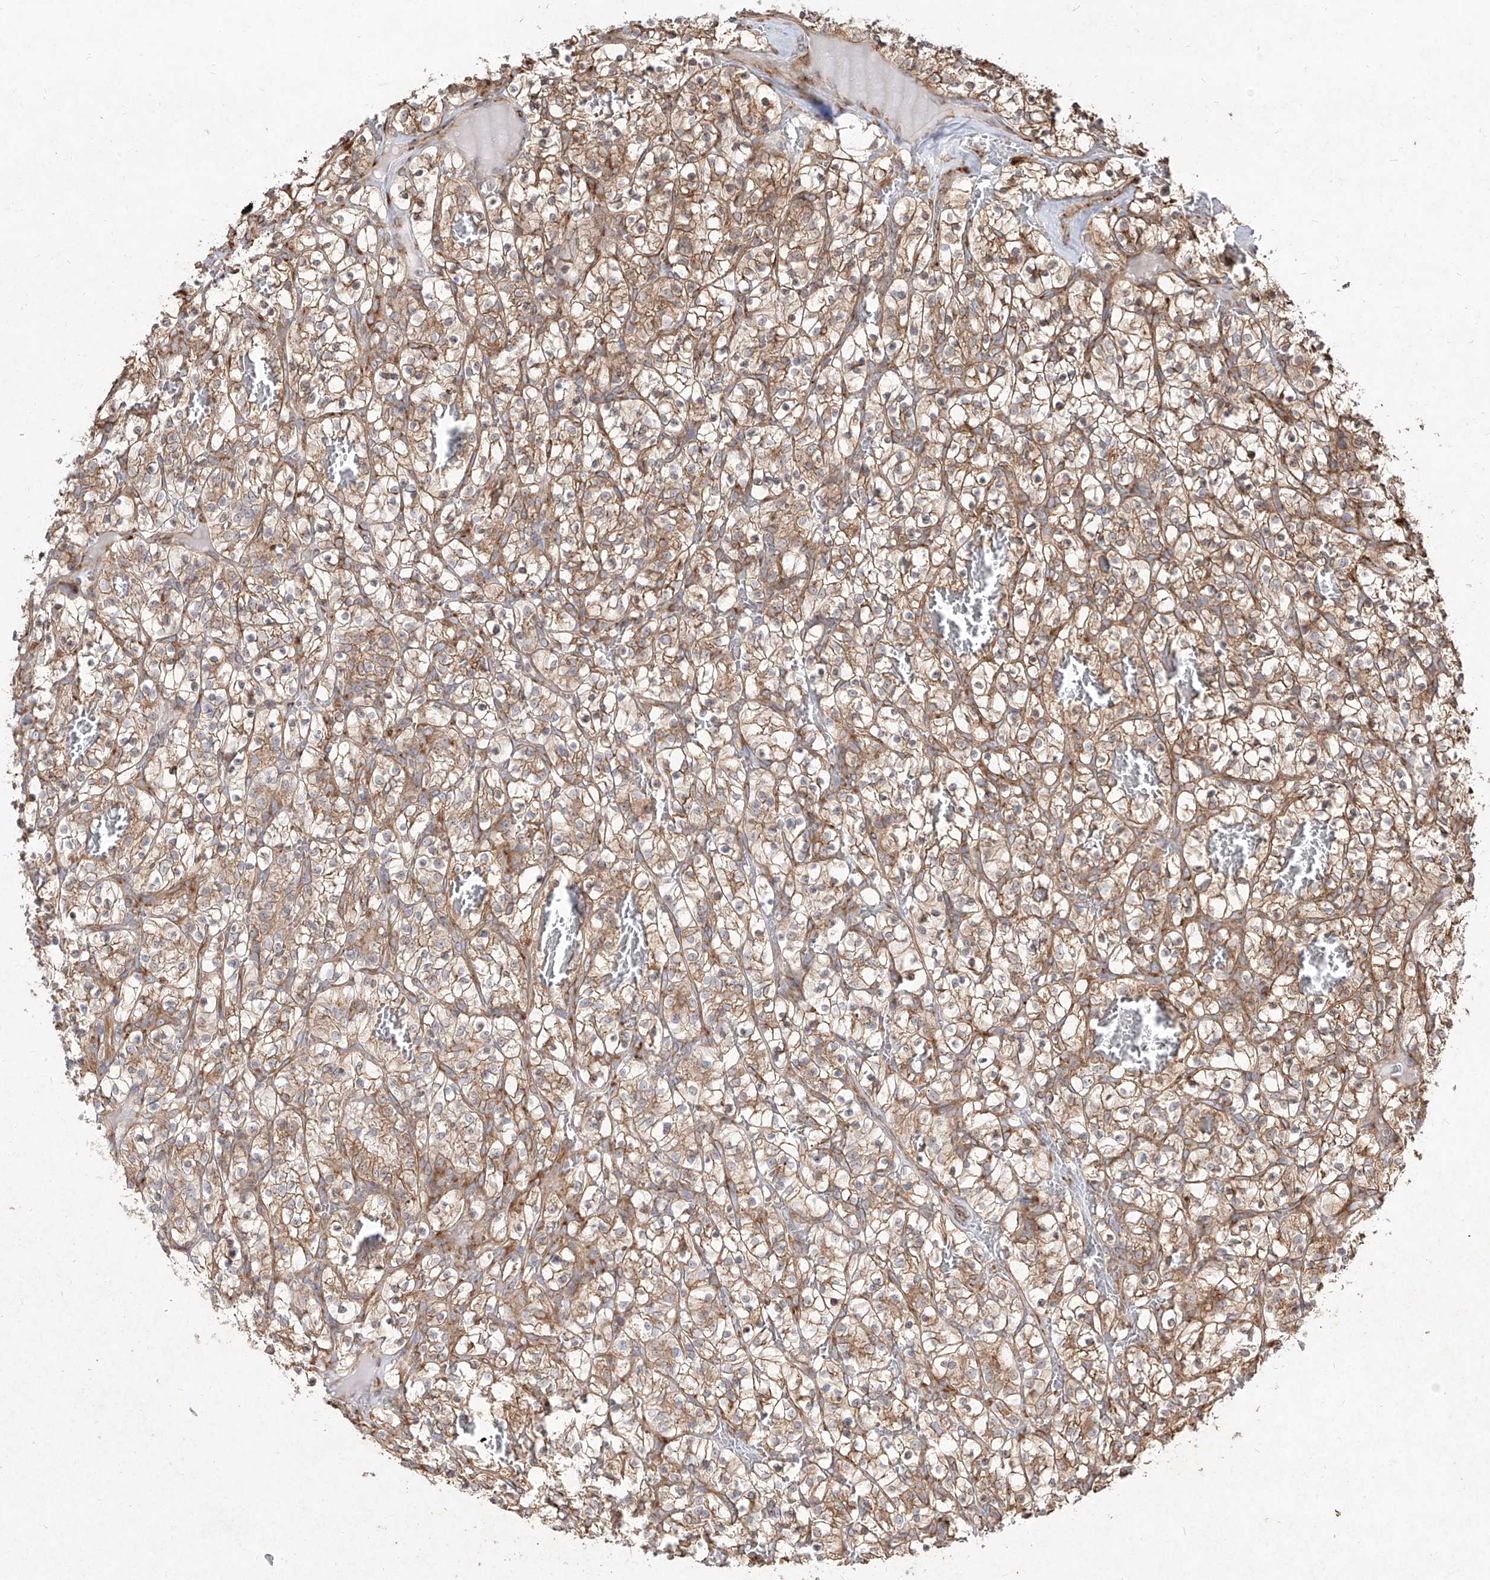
{"staining": {"intensity": "moderate", "quantity": ">75%", "location": "cytoplasmic/membranous"}, "tissue": "renal cancer", "cell_type": "Tumor cells", "image_type": "cancer", "snomed": [{"axis": "morphology", "description": "Adenocarcinoma, NOS"}, {"axis": "topography", "description": "Kidney"}], "caption": "The histopathology image reveals staining of renal cancer, revealing moderate cytoplasmic/membranous protein positivity (brown color) within tumor cells.", "gene": "RPS25", "patient": {"sex": "female", "age": 57}}